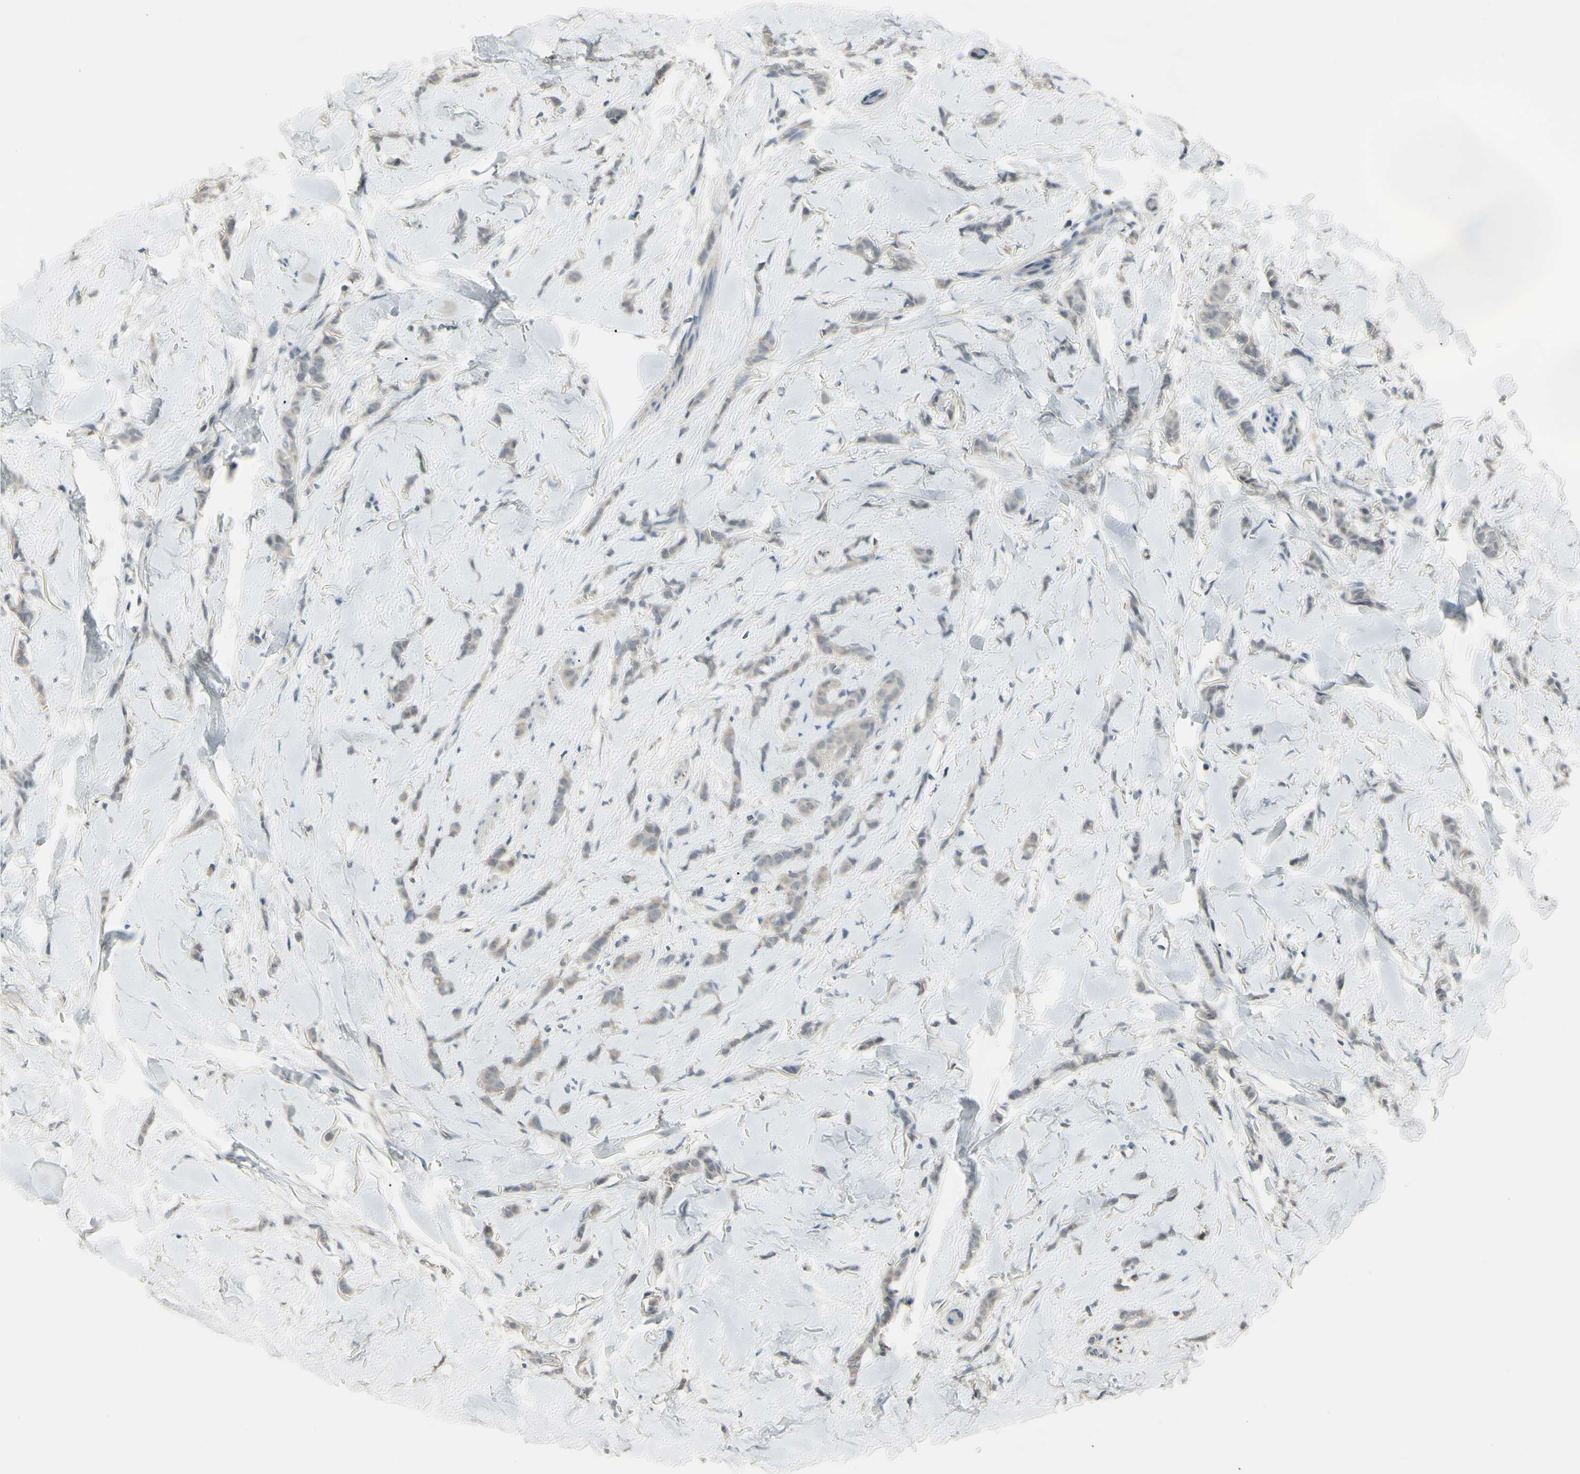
{"staining": {"intensity": "weak", "quantity": "25%-75%", "location": "cytoplasmic/membranous"}, "tissue": "breast cancer", "cell_type": "Tumor cells", "image_type": "cancer", "snomed": [{"axis": "morphology", "description": "Lobular carcinoma"}, {"axis": "topography", "description": "Skin"}, {"axis": "topography", "description": "Breast"}], "caption": "The histopathology image shows immunohistochemical staining of breast cancer (lobular carcinoma). There is weak cytoplasmic/membranous expression is appreciated in approximately 25%-75% of tumor cells.", "gene": "PIAS4", "patient": {"sex": "female", "age": 46}}